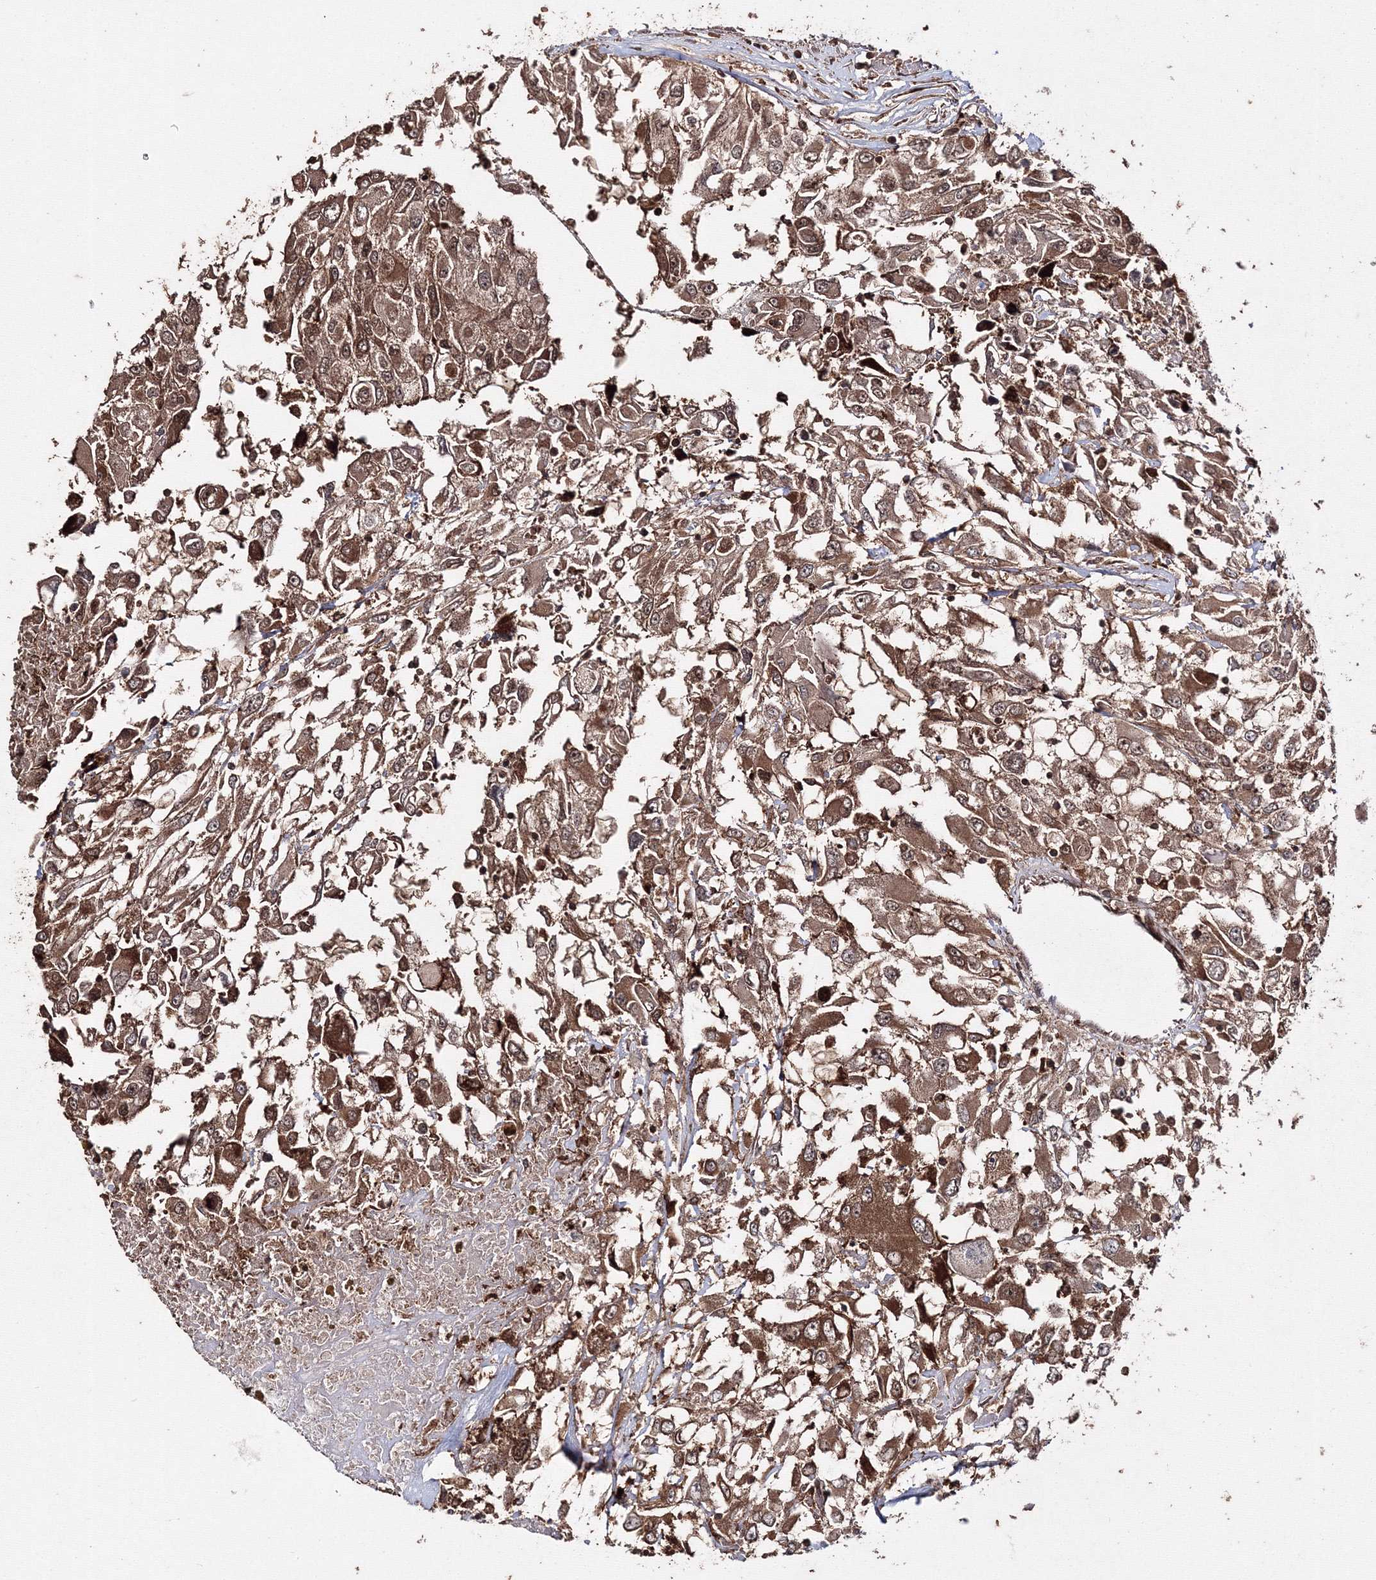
{"staining": {"intensity": "moderate", "quantity": ">75%", "location": "cytoplasmic/membranous"}, "tissue": "renal cancer", "cell_type": "Tumor cells", "image_type": "cancer", "snomed": [{"axis": "morphology", "description": "Adenocarcinoma, NOS"}, {"axis": "topography", "description": "Kidney"}], "caption": "Renal cancer (adenocarcinoma) was stained to show a protein in brown. There is medium levels of moderate cytoplasmic/membranous staining in about >75% of tumor cells.", "gene": "DDO", "patient": {"sex": "female", "age": 52}}